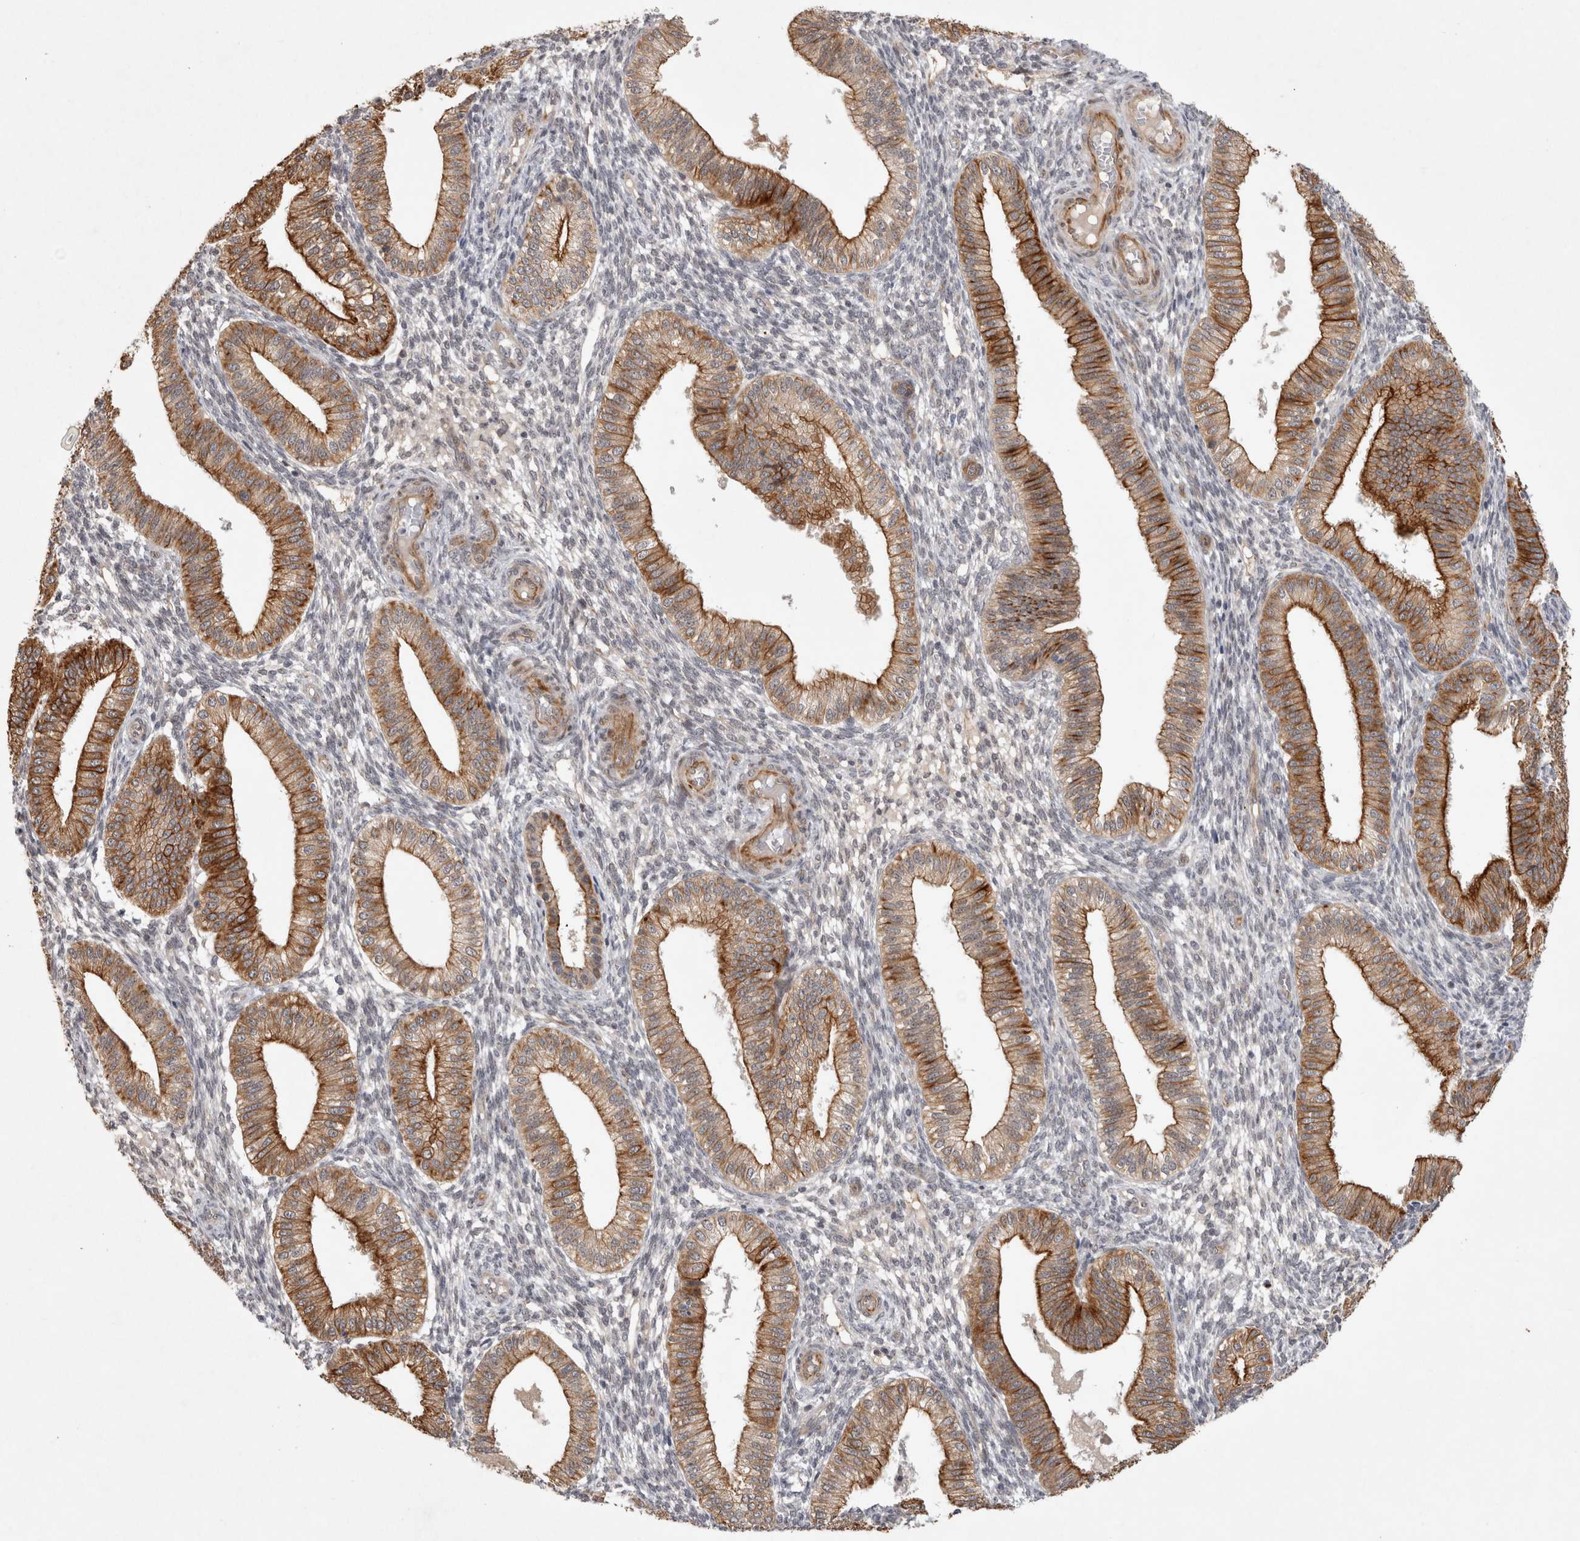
{"staining": {"intensity": "negative", "quantity": "none", "location": "none"}, "tissue": "endometrium", "cell_type": "Cells in endometrial stroma", "image_type": "normal", "snomed": [{"axis": "morphology", "description": "Normal tissue, NOS"}, {"axis": "topography", "description": "Endometrium"}], "caption": "Normal endometrium was stained to show a protein in brown. There is no significant positivity in cells in endometrial stroma.", "gene": "CRISPLD1", "patient": {"sex": "female", "age": 39}}